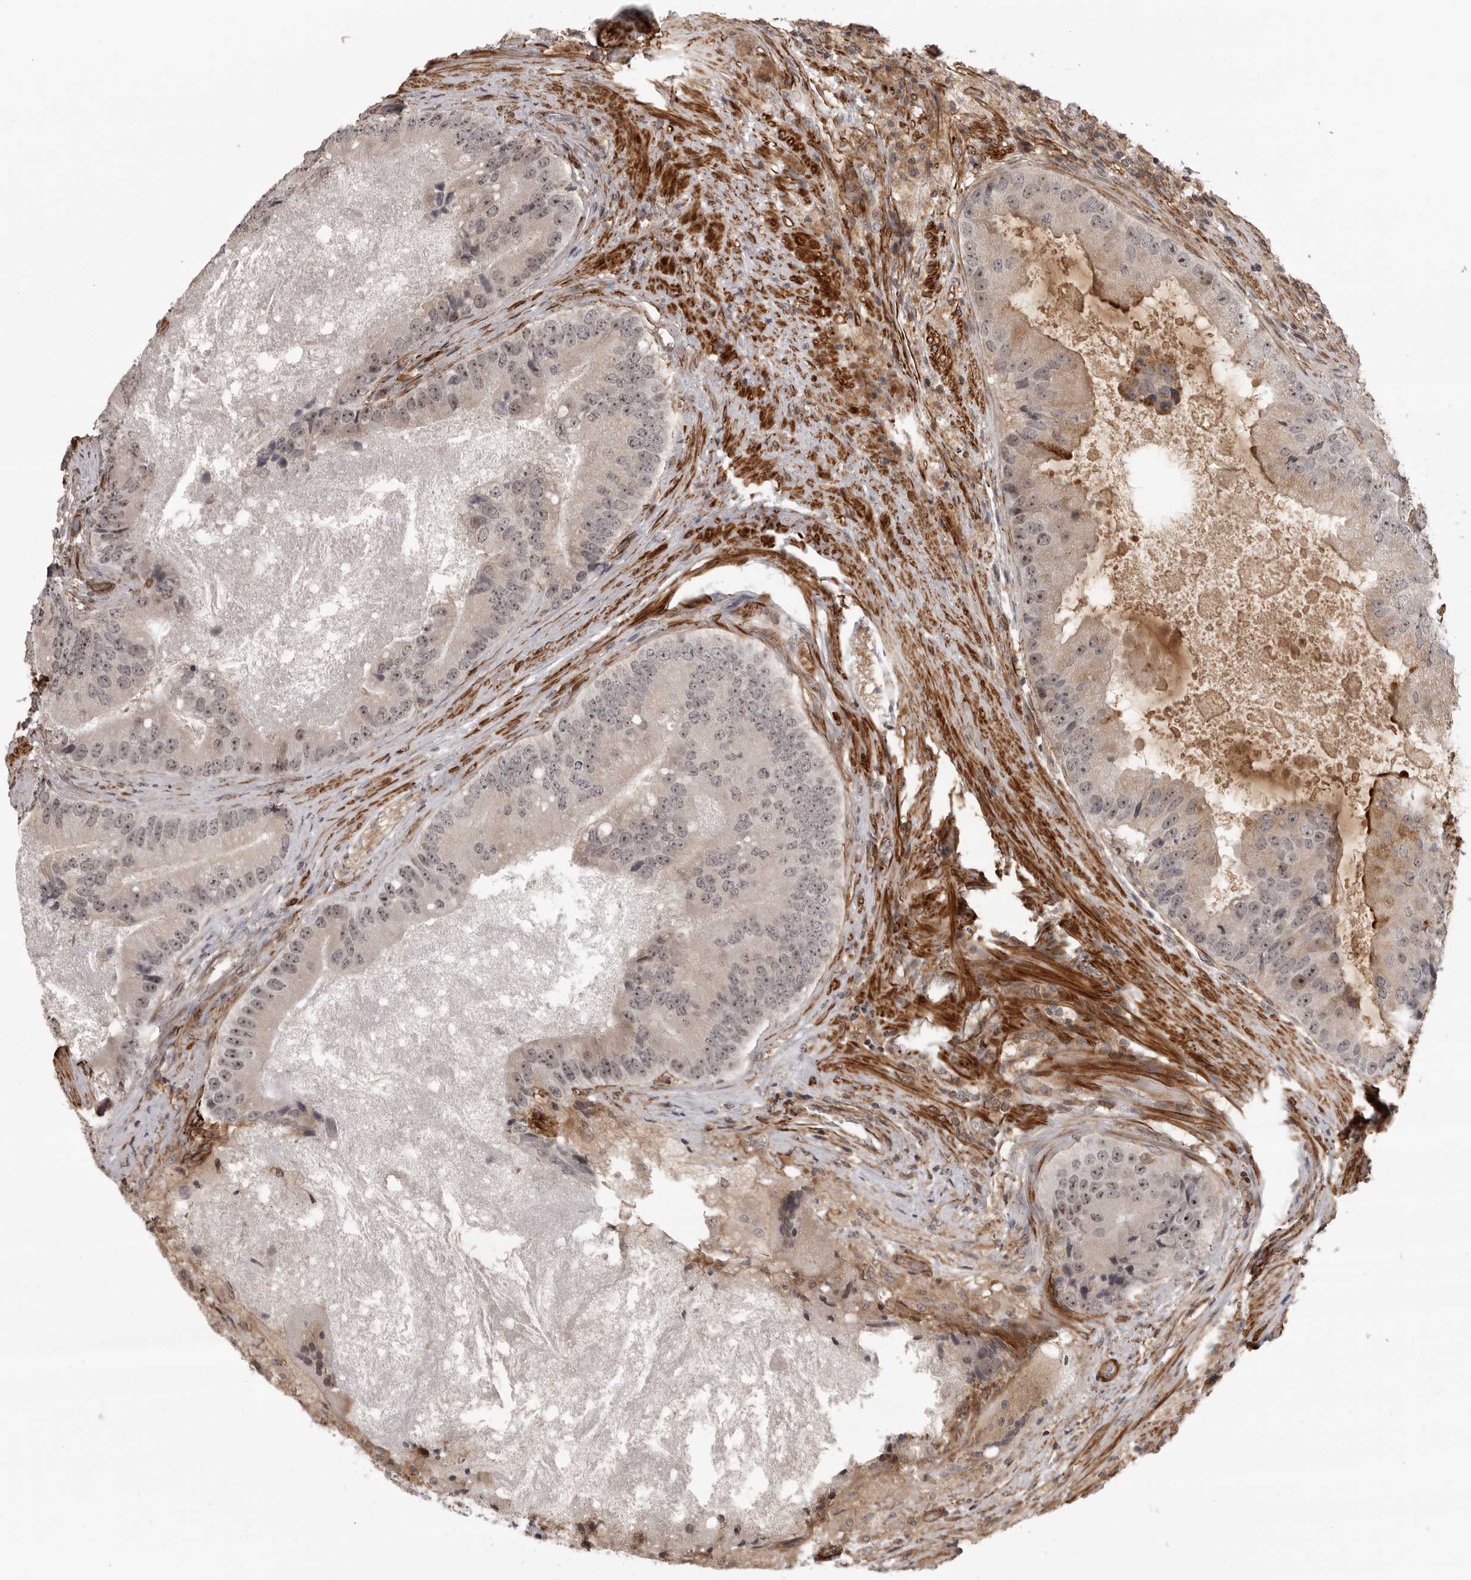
{"staining": {"intensity": "moderate", "quantity": "<25%", "location": "nuclear"}, "tissue": "prostate cancer", "cell_type": "Tumor cells", "image_type": "cancer", "snomed": [{"axis": "morphology", "description": "Adenocarcinoma, High grade"}, {"axis": "topography", "description": "Prostate"}], "caption": "DAB immunohistochemical staining of human prostate cancer shows moderate nuclear protein positivity in about <25% of tumor cells. (IHC, brightfield microscopy, high magnification).", "gene": "TUT4", "patient": {"sex": "male", "age": 70}}